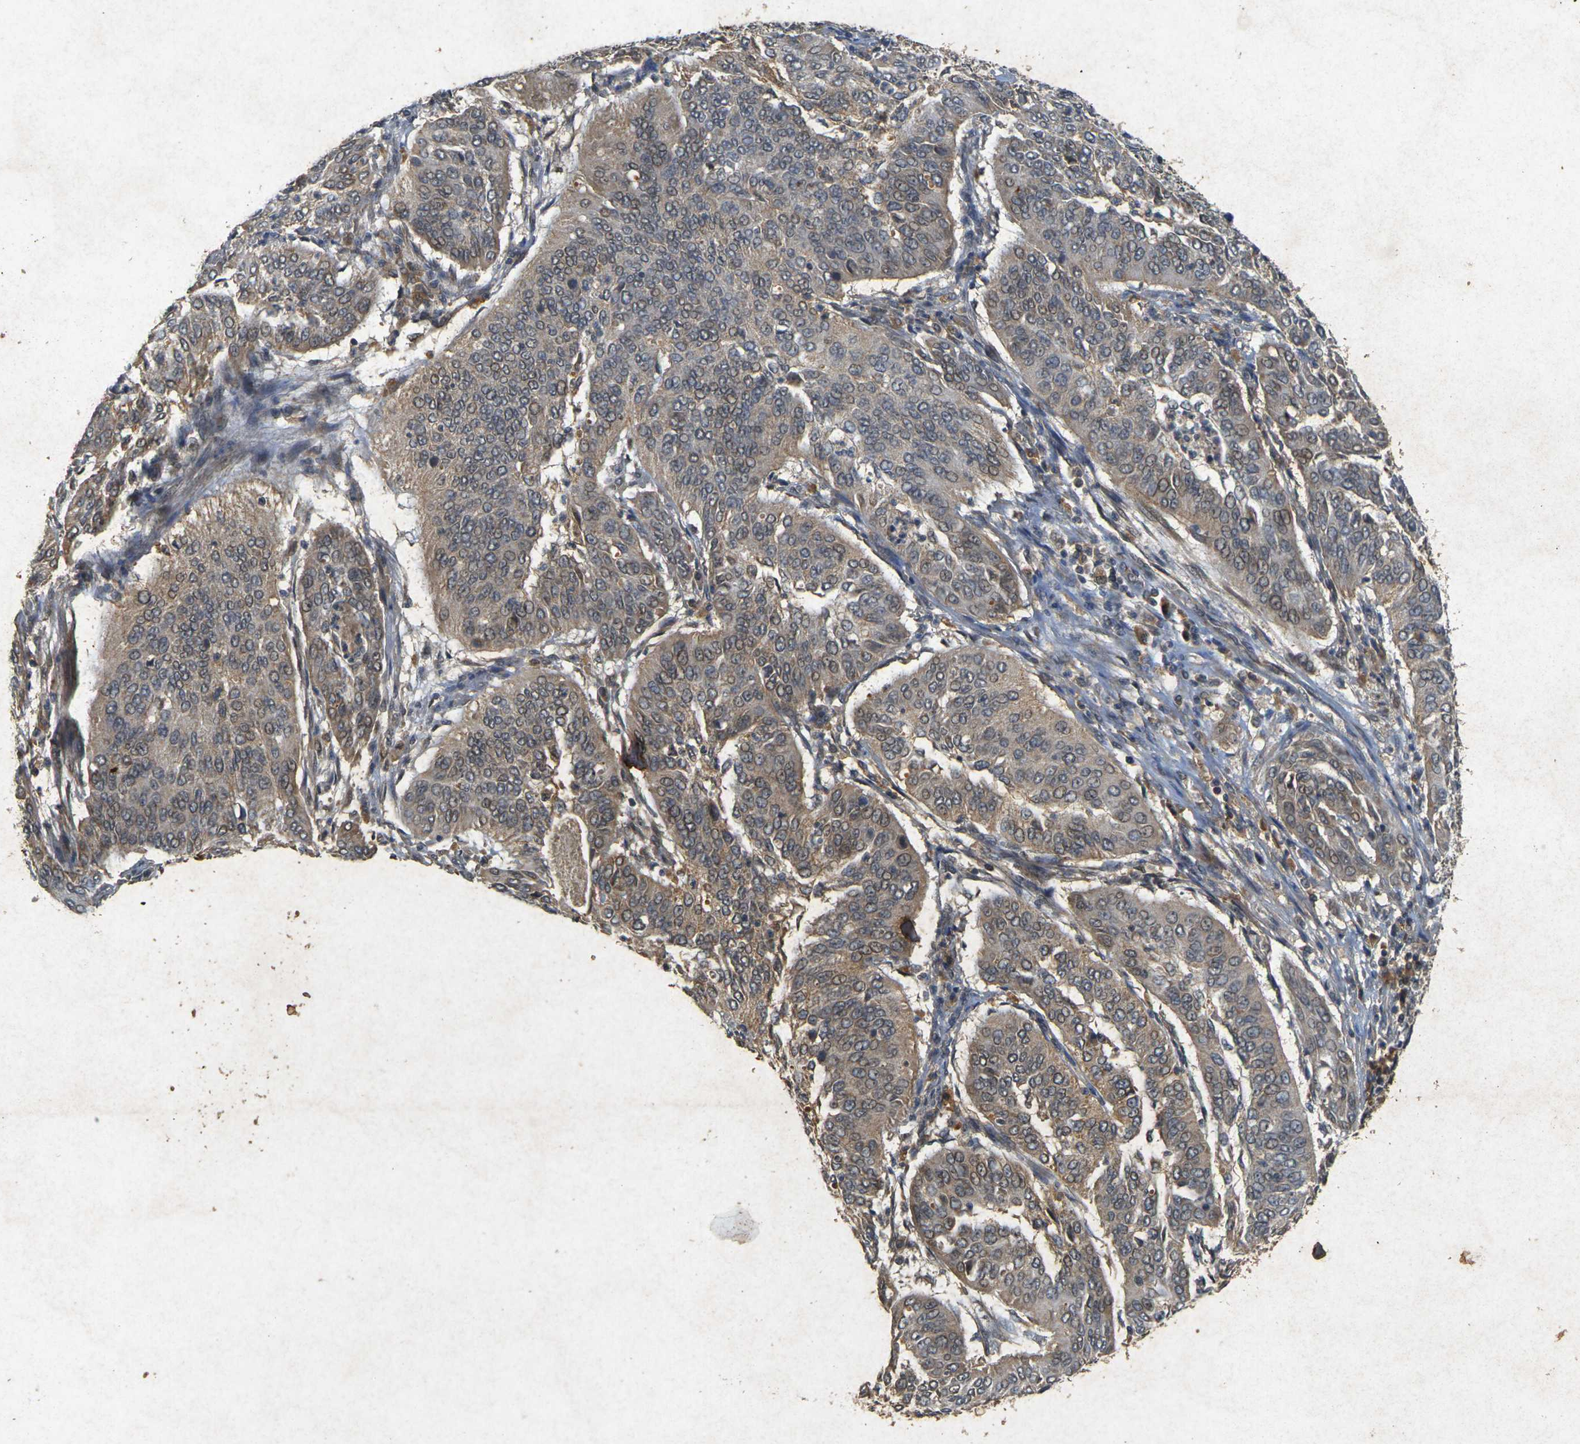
{"staining": {"intensity": "weak", "quantity": ">75%", "location": "cytoplasmic/membranous"}, "tissue": "cervical cancer", "cell_type": "Tumor cells", "image_type": "cancer", "snomed": [{"axis": "morphology", "description": "Normal tissue, NOS"}, {"axis": "morphology", "description": "Squamous cell carcinoma, NOS"}, {"axis": "topography", "description": "Cervix"}], "caption": "IHC photomicrograph of neoplastic tissue: cervical cancer (squamous cell carcinoma) stained using IHC displays low levels of weak protein expression localized specifically in the cytoplasmic/membranous of tumor cells, appearing as a cytoplasmic/membranous brown color.", "gene": "ERN1", "patient": {"sex": "female", "age": 39}}